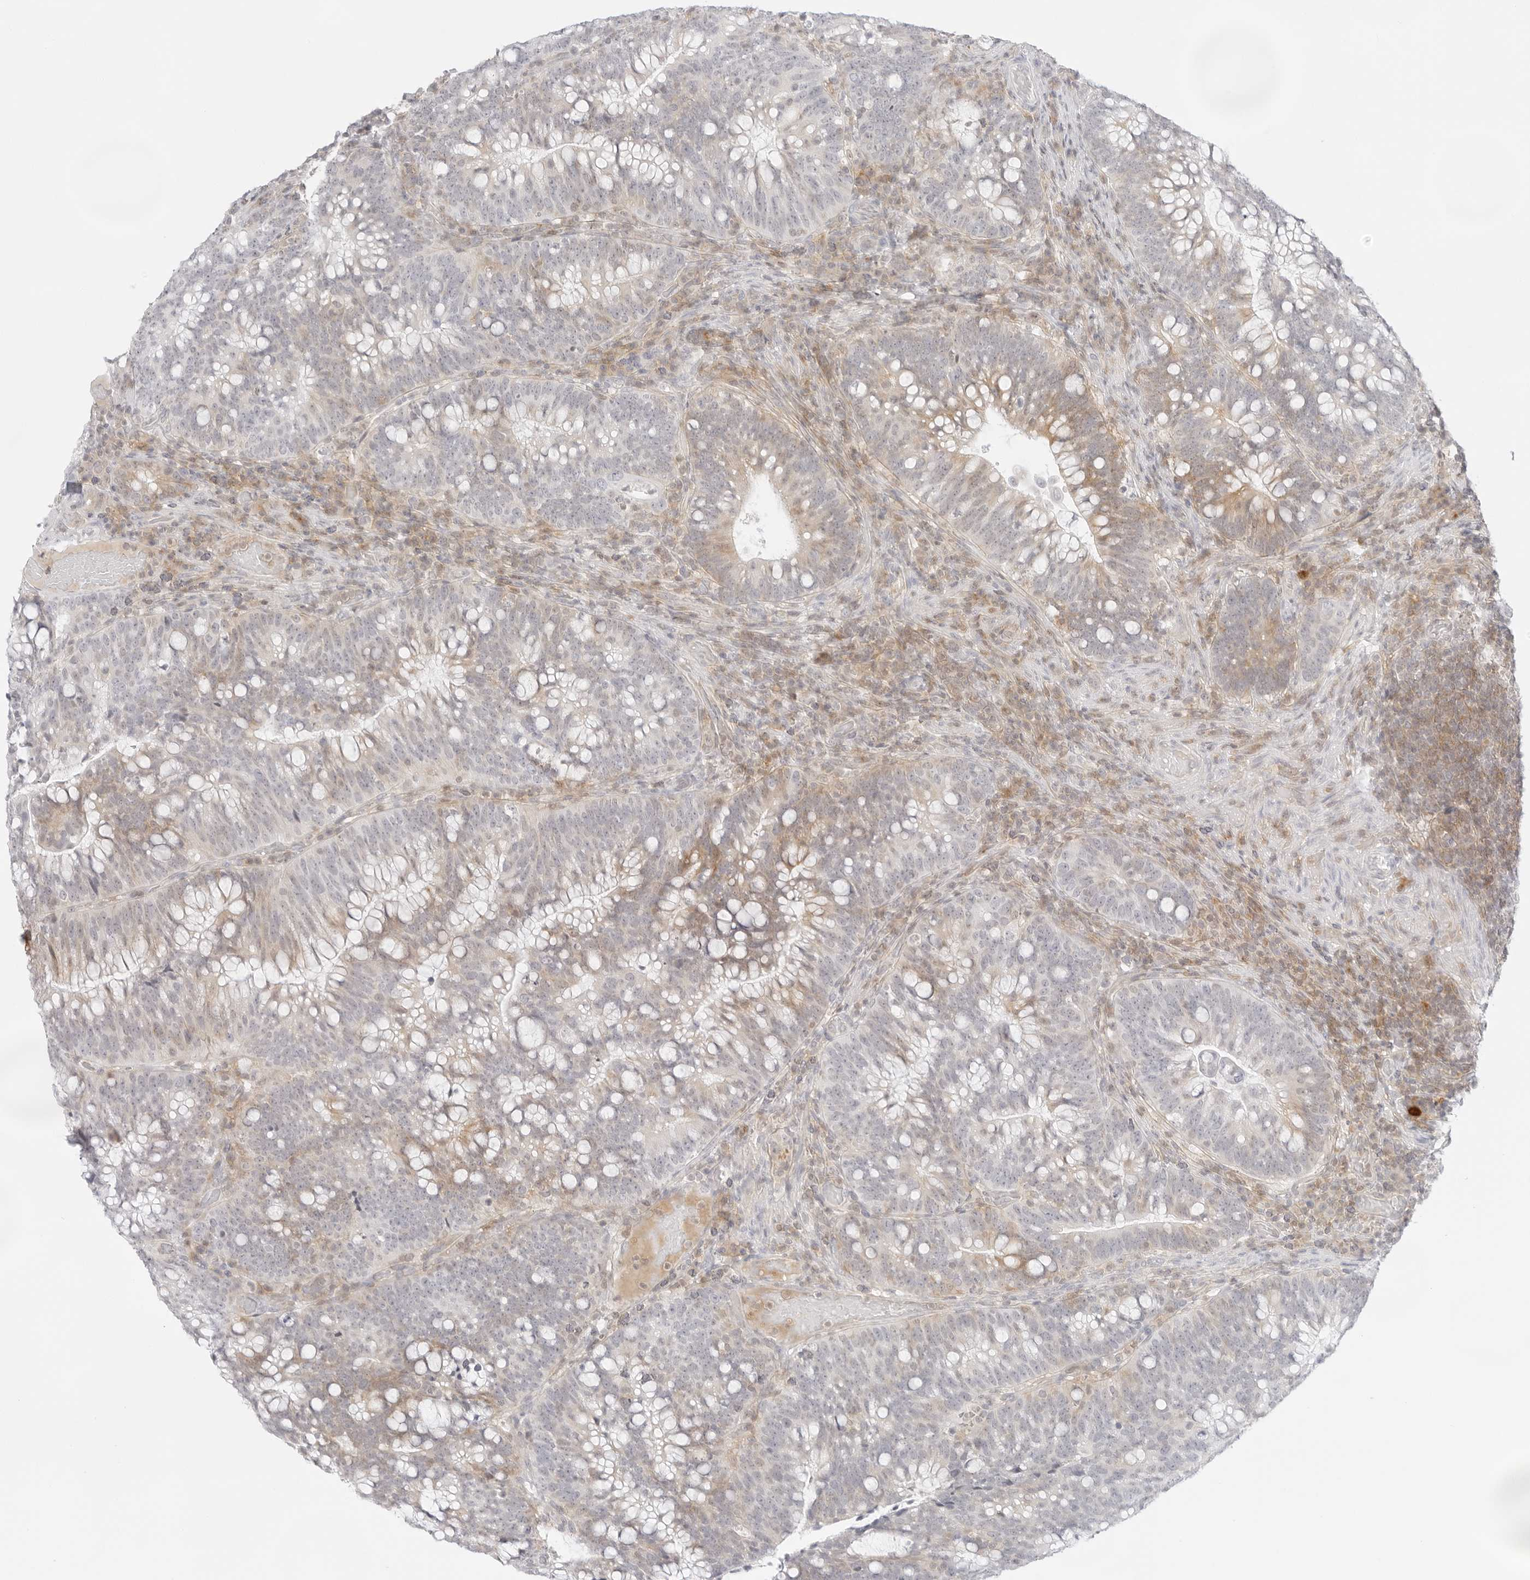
{"staining": {"intensity": "moderate", "quantity": "<25%", "location": "cytoplasmic/membranous"}, "tissue": "colorectal cancer", "cell_type": "Tumor cells", "image_type": "cancer", "snomed": [{"axis": "morphology", "description": "Adenocarcinoma, NOS"}, {"axis": "topography", "description": "Colon"}], "caption": "An immunohistochemistry (IHC) image of tumor tissue is shown. Protein staining in brown shows moderate cytoplasmic/membranous positivity in colorectal adenocarcinoma within tumor cells.", "gene": "TNFRSF14", "patient": {"sex": "female", "age": 66}}